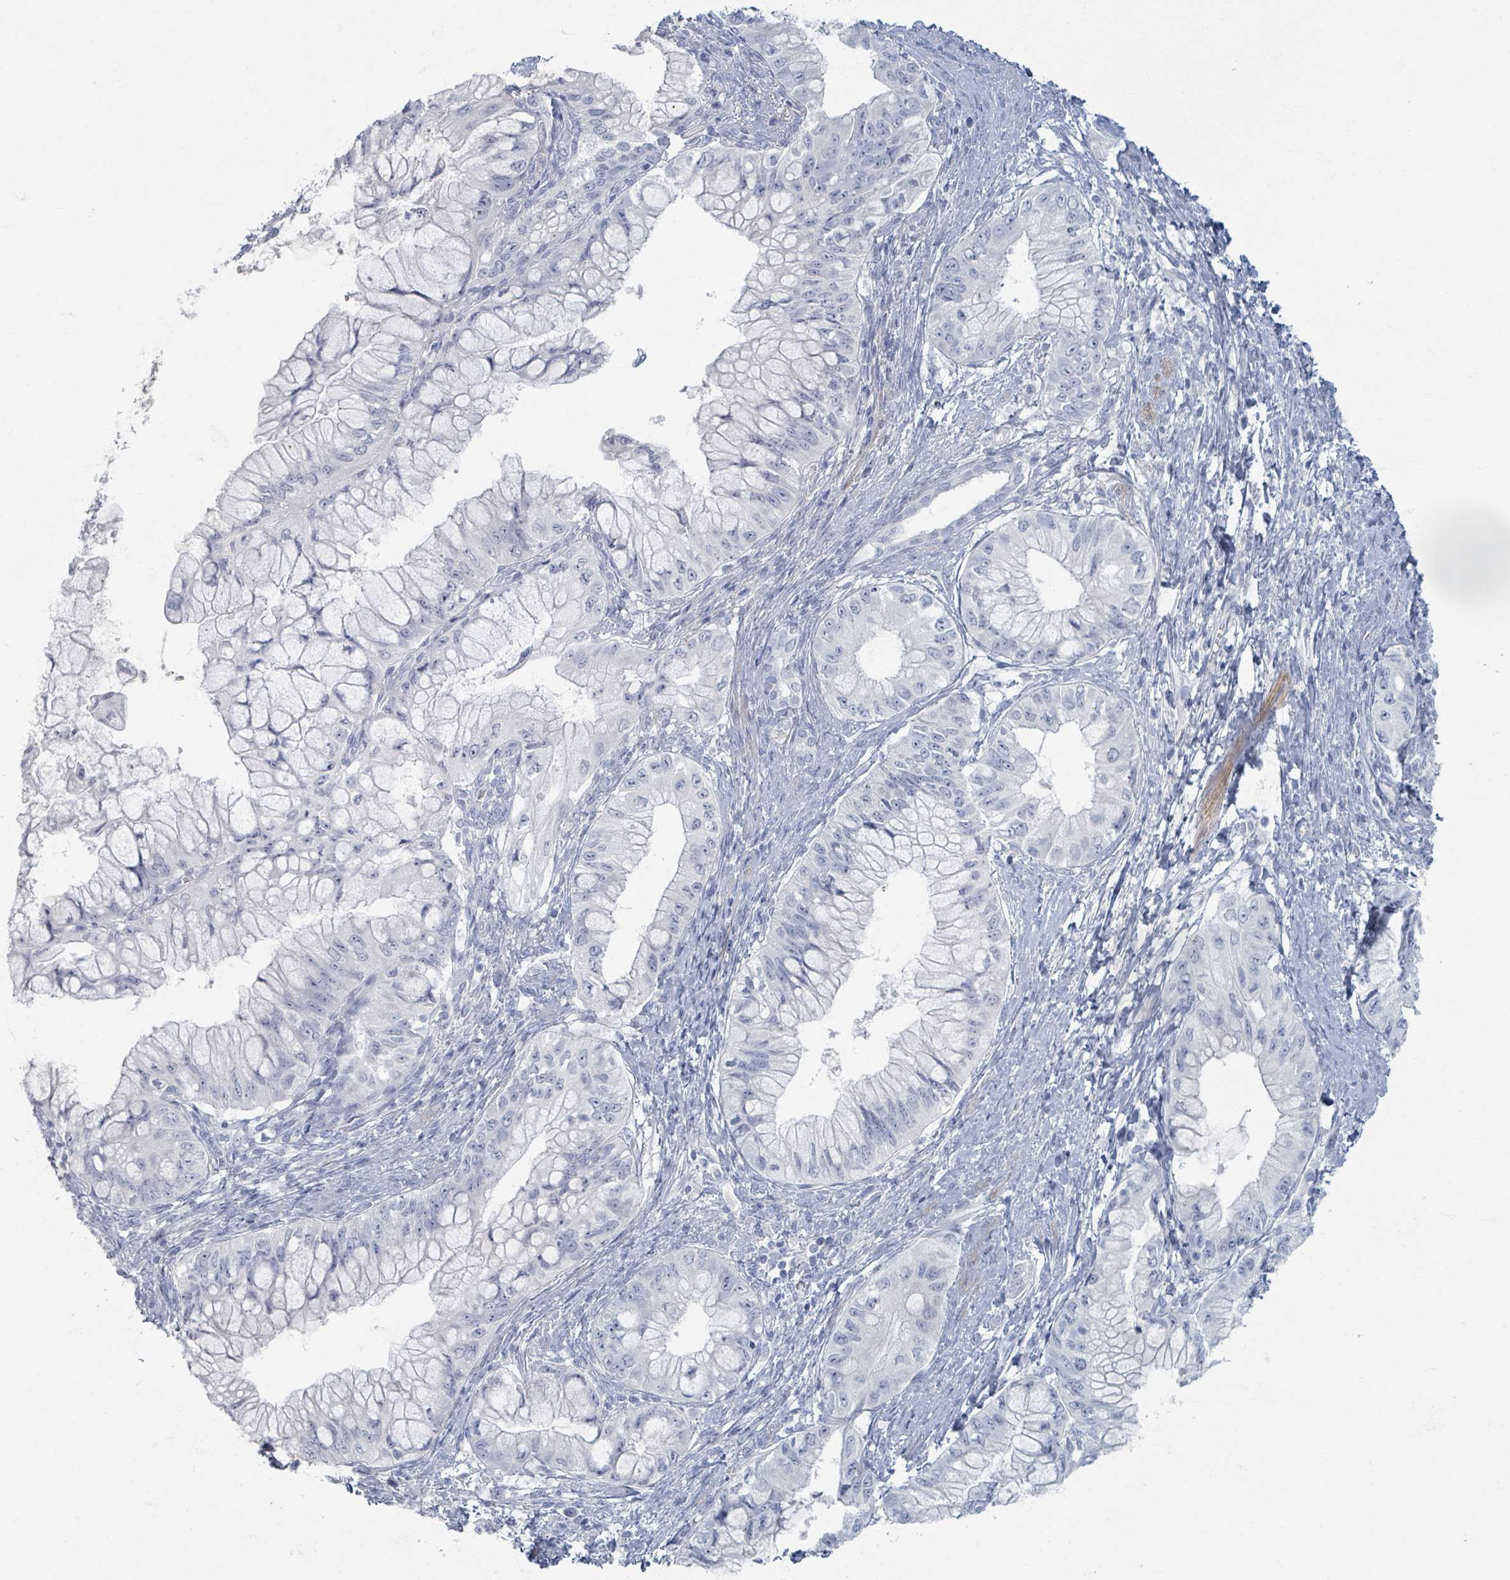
{"staining": {"intensity": "negative", "quantity": "none", "location": "none"}, "tissue": "pancreatic cancer", "cell_type": "Tumor cells", "image_type": "cancer", "snomed": [{"axis": "morphology", "description": "Adenocarcinoma, NOS"}, {"axis": "topography", "description": "Pancreas"}], "caption": "DAB immunohistochemical staining of human pancreatic cancer shows no significant positivity in tumor cells.", "gene": "TAS2R1", "patient": {"sex": "male", "age": 48}}